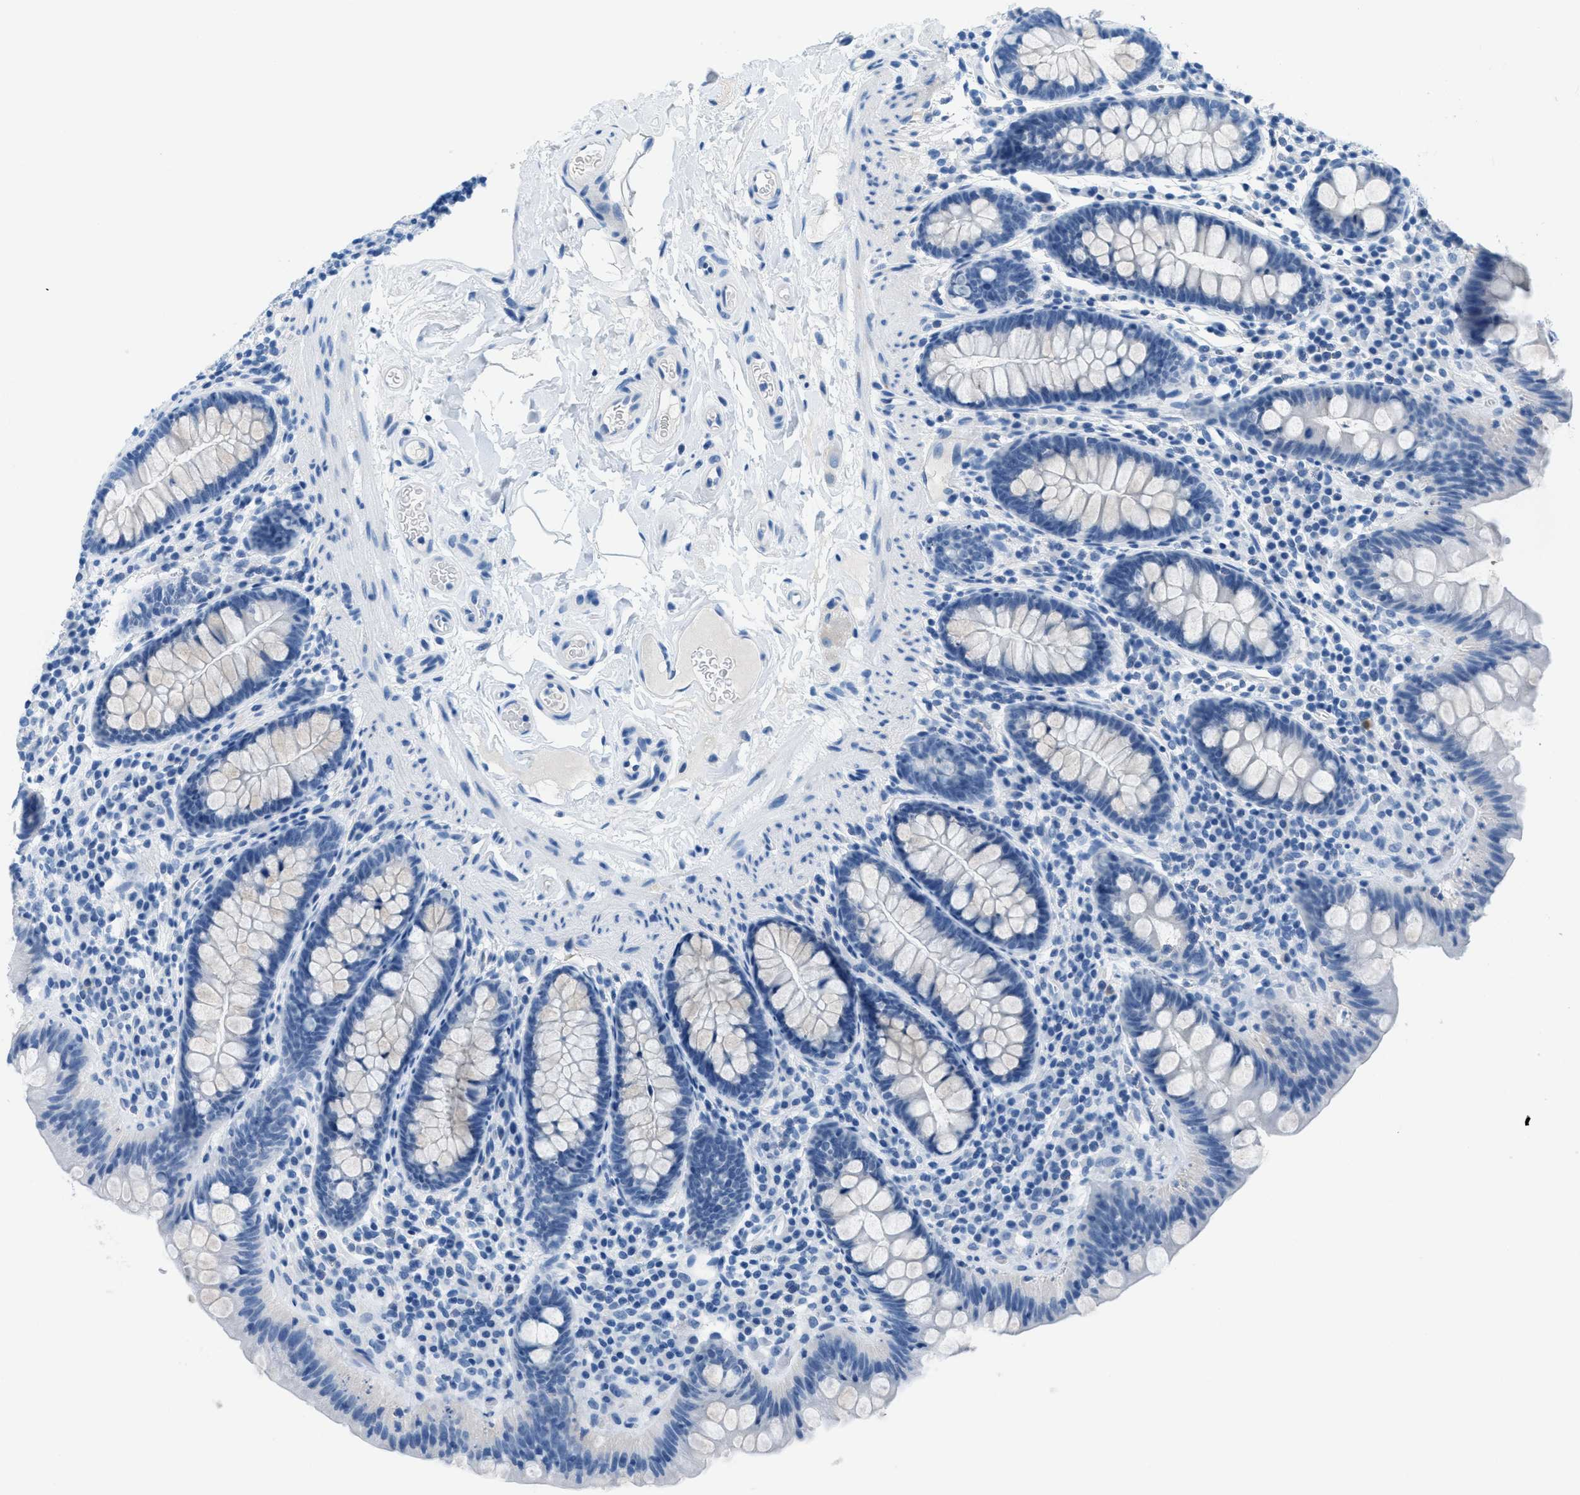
{"staining": {"intensity": "negative", "quantity": "none", "location": "none"}, "tissue": "colon", "cell_type": "Endothelial cells", "image_type": "normal", "snomed": [{"axis": "morphology", "description": "Normal tissue, NOS"}, {"axis": "topography", "description": "Colon"}], "caption": "This image is of normal colon stained with IHC to label a protein in brown with the nuclei are counter-stained blue. There is no positivity in endothelial cells. (Stains: DAB immunohistochemistry with hematoxylin counter stain, Microscopy: brightfield microscopy at high magnification).", "gene": "MGARP", "patient": {"sex": "female", "age": 80}}